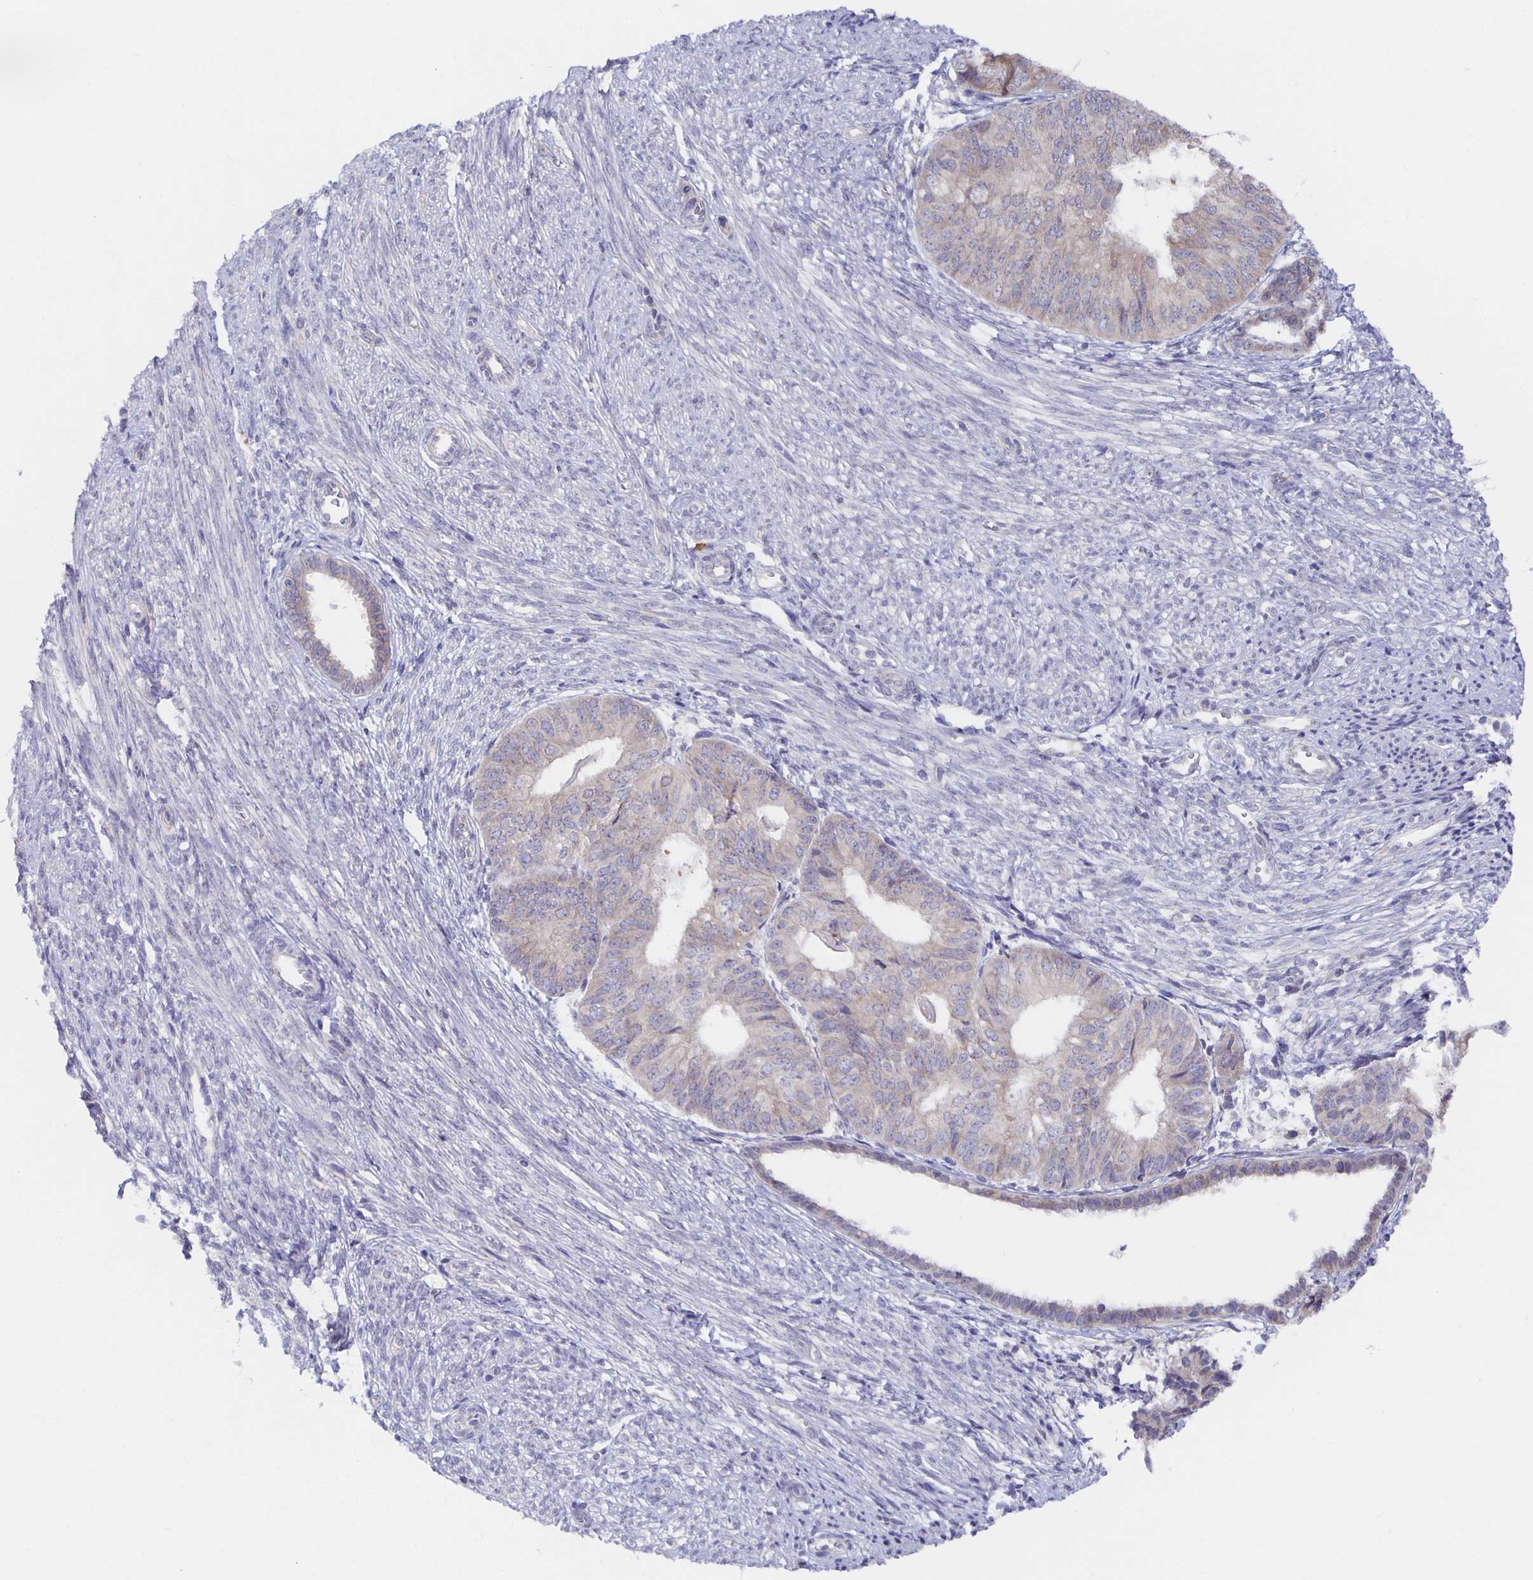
{"staining": {"intensity": "negative", "quantity": "none", "location": "none"}, "tissue": "endometrial cancer", "cell_type": "Tumor cells", "image_type": "cancer", "snomed": [{"axis": "morphology", "description": "Adenocarcinoma, NOS"}, {"axis": "topography", "description": "Endometrium"}], "caption": "The image displays no significant positivity in tumor cells of endometrial adenocarcinoma.", "gene": "BAD", "patient": {"sex": "female", "age": 58}}